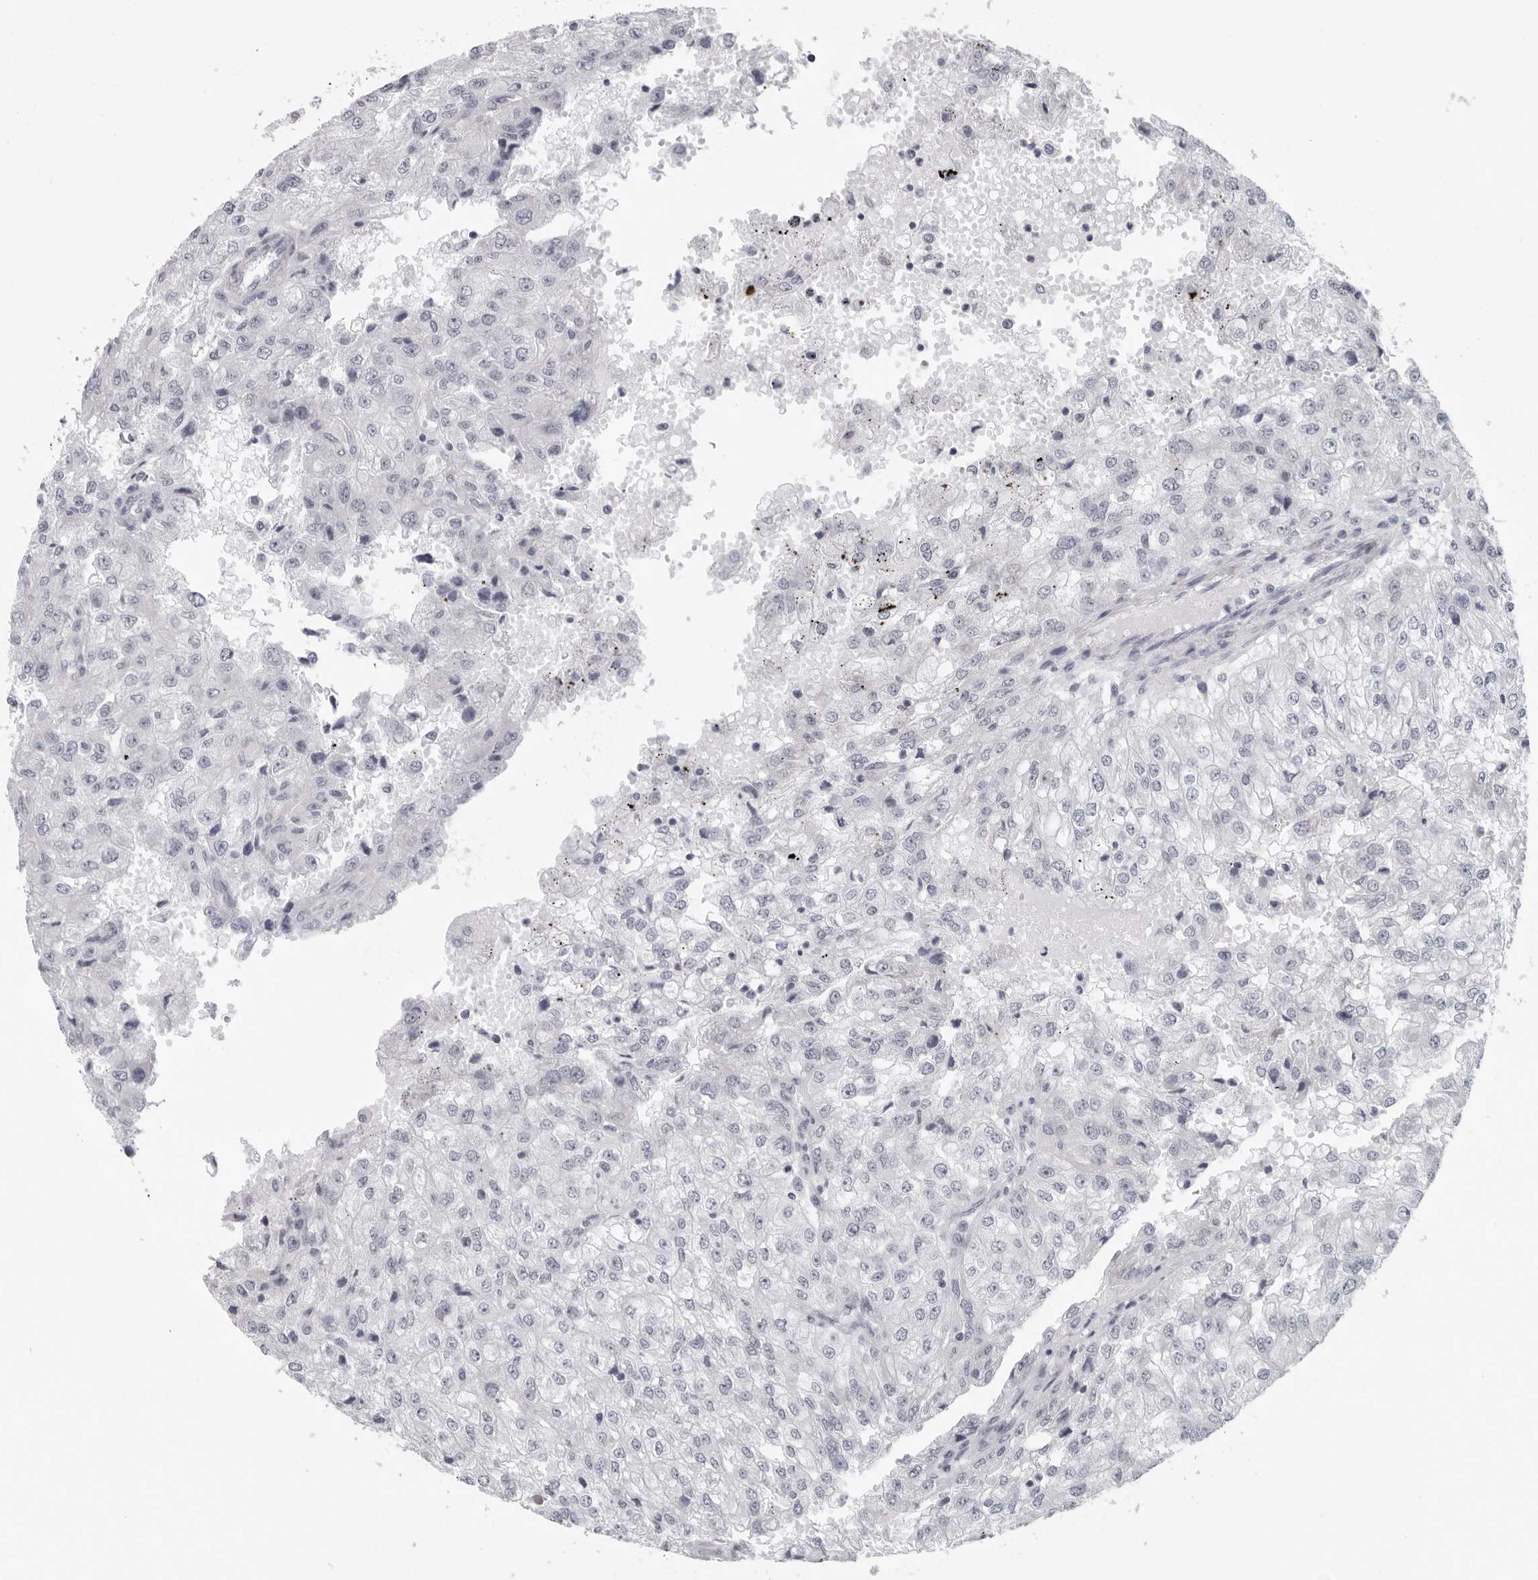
{"staining": {"intensity": "negative", "quantity": "none", "location": "none"}, "tissue": "renal cancer", "cell_type": "Tumor cells", "image_type": "cancer", "snomed": [{"axis": "morphology", "description": "Adenocarcinoma, NOS"}, {"axis": "topography", "description": "Kidney"}], "caption": "Tumor cells are negative for brown protein staining in renal adenocarcinoma. (IHC, brightfield microscopy, high magnification).", "gene": "CPT2", "patient": {"sex": "female", "age": 54}}